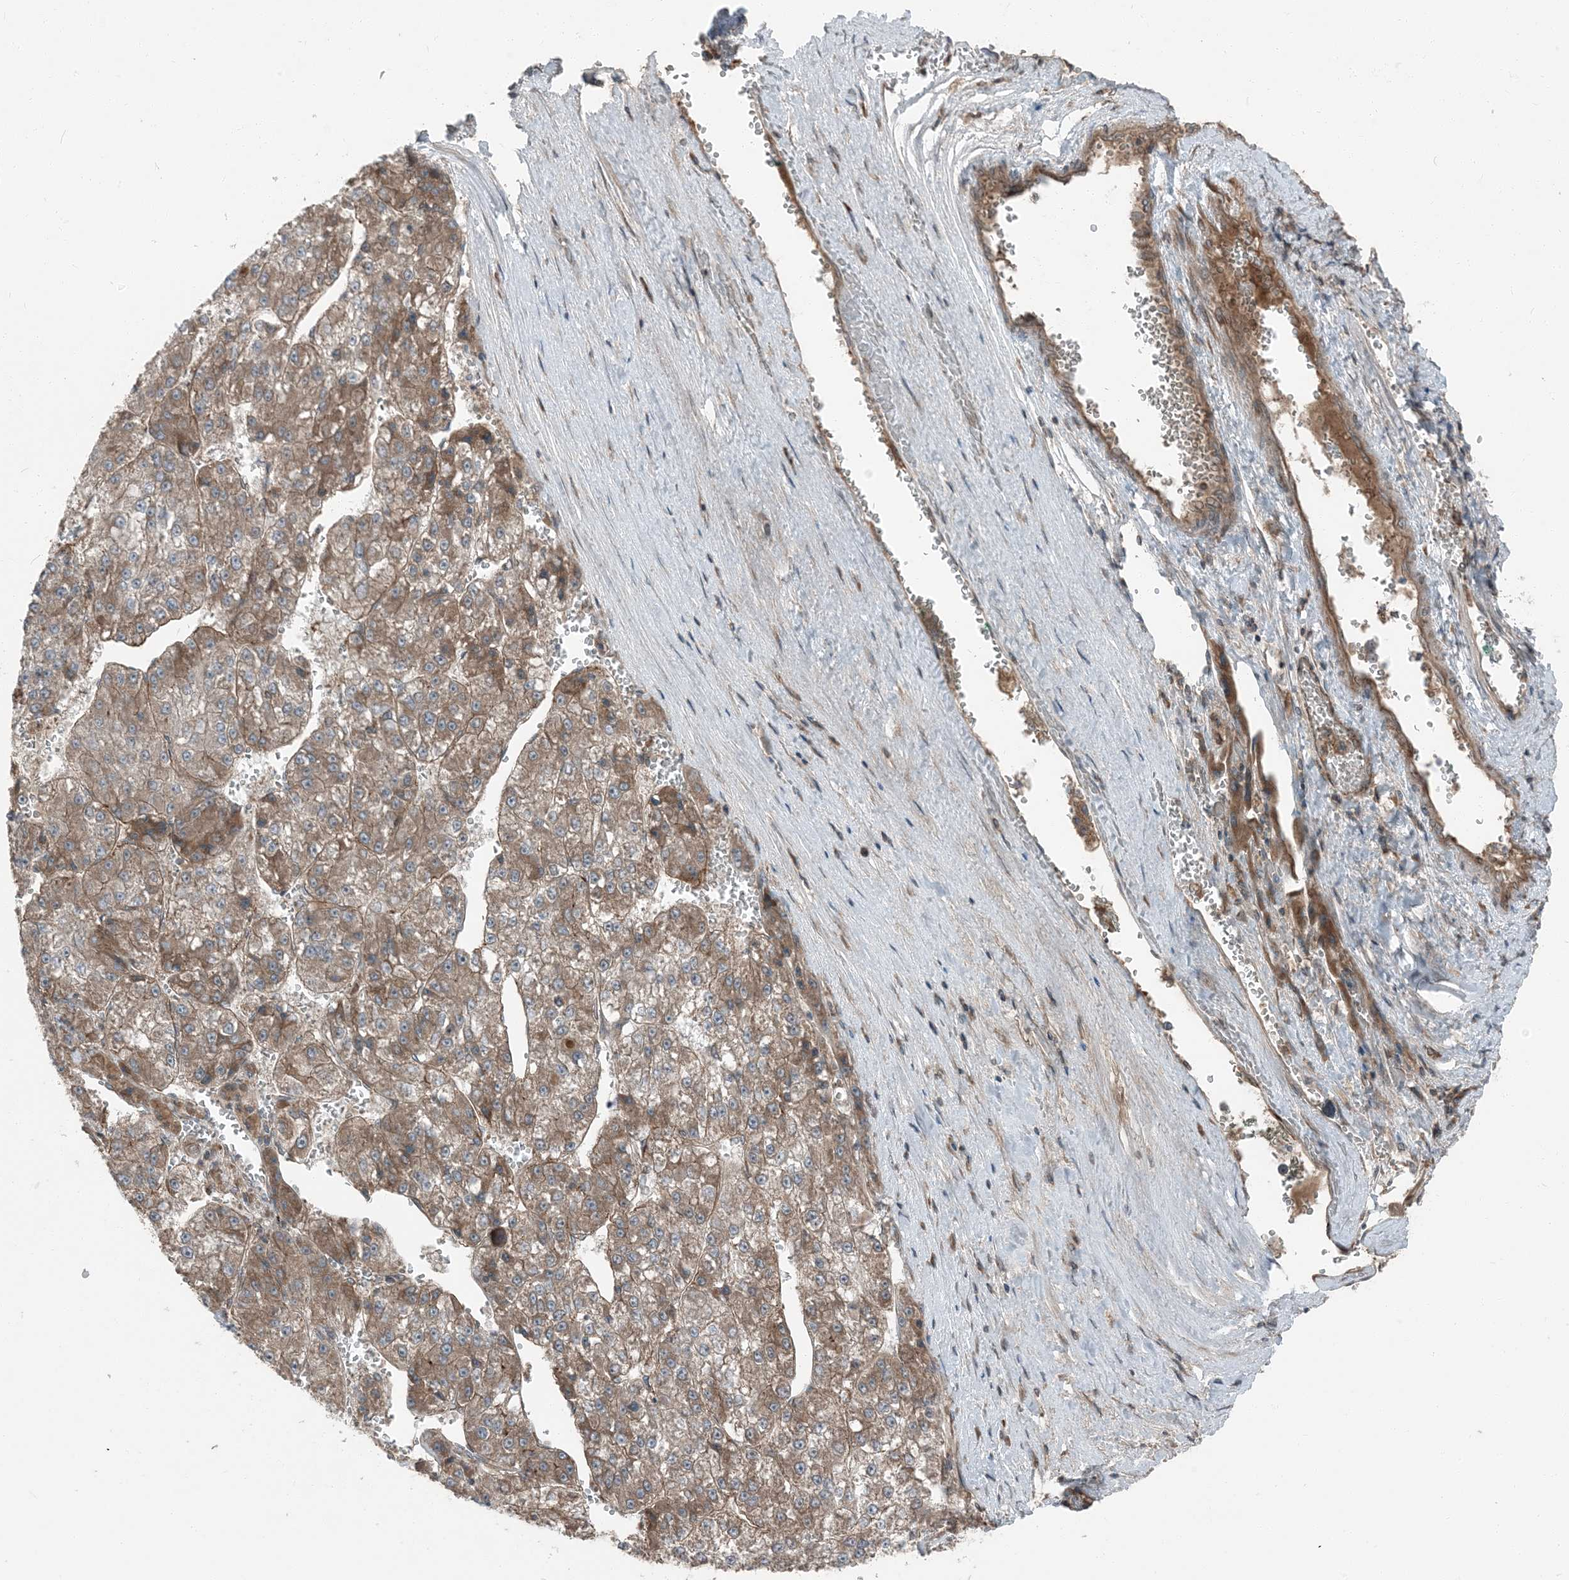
{"staining": {"intensity": "weak", "quantity": ">75%", "location": "cytoplasmic/membranous"}, "tissue": "liver cancer", "cell_type": "Tumor cells", "image_type": "cancer", "snomed": [{"axis": "morphology", "description": "Carcinoma, Hepatocellular, NOS"}, {"axis": "topography", "description": "Liver"}], "caption": "Immunohistochemistry (IHC) photomicrograph of human liver hepatocellular carcinoma stained for a protein (brown), which displays low levels of weak cytoplasmic/membranous staining in about >75% of tumor cells.", "gene": "RAB3GAP1", "patient": {"sex": "female", "age": 73}}